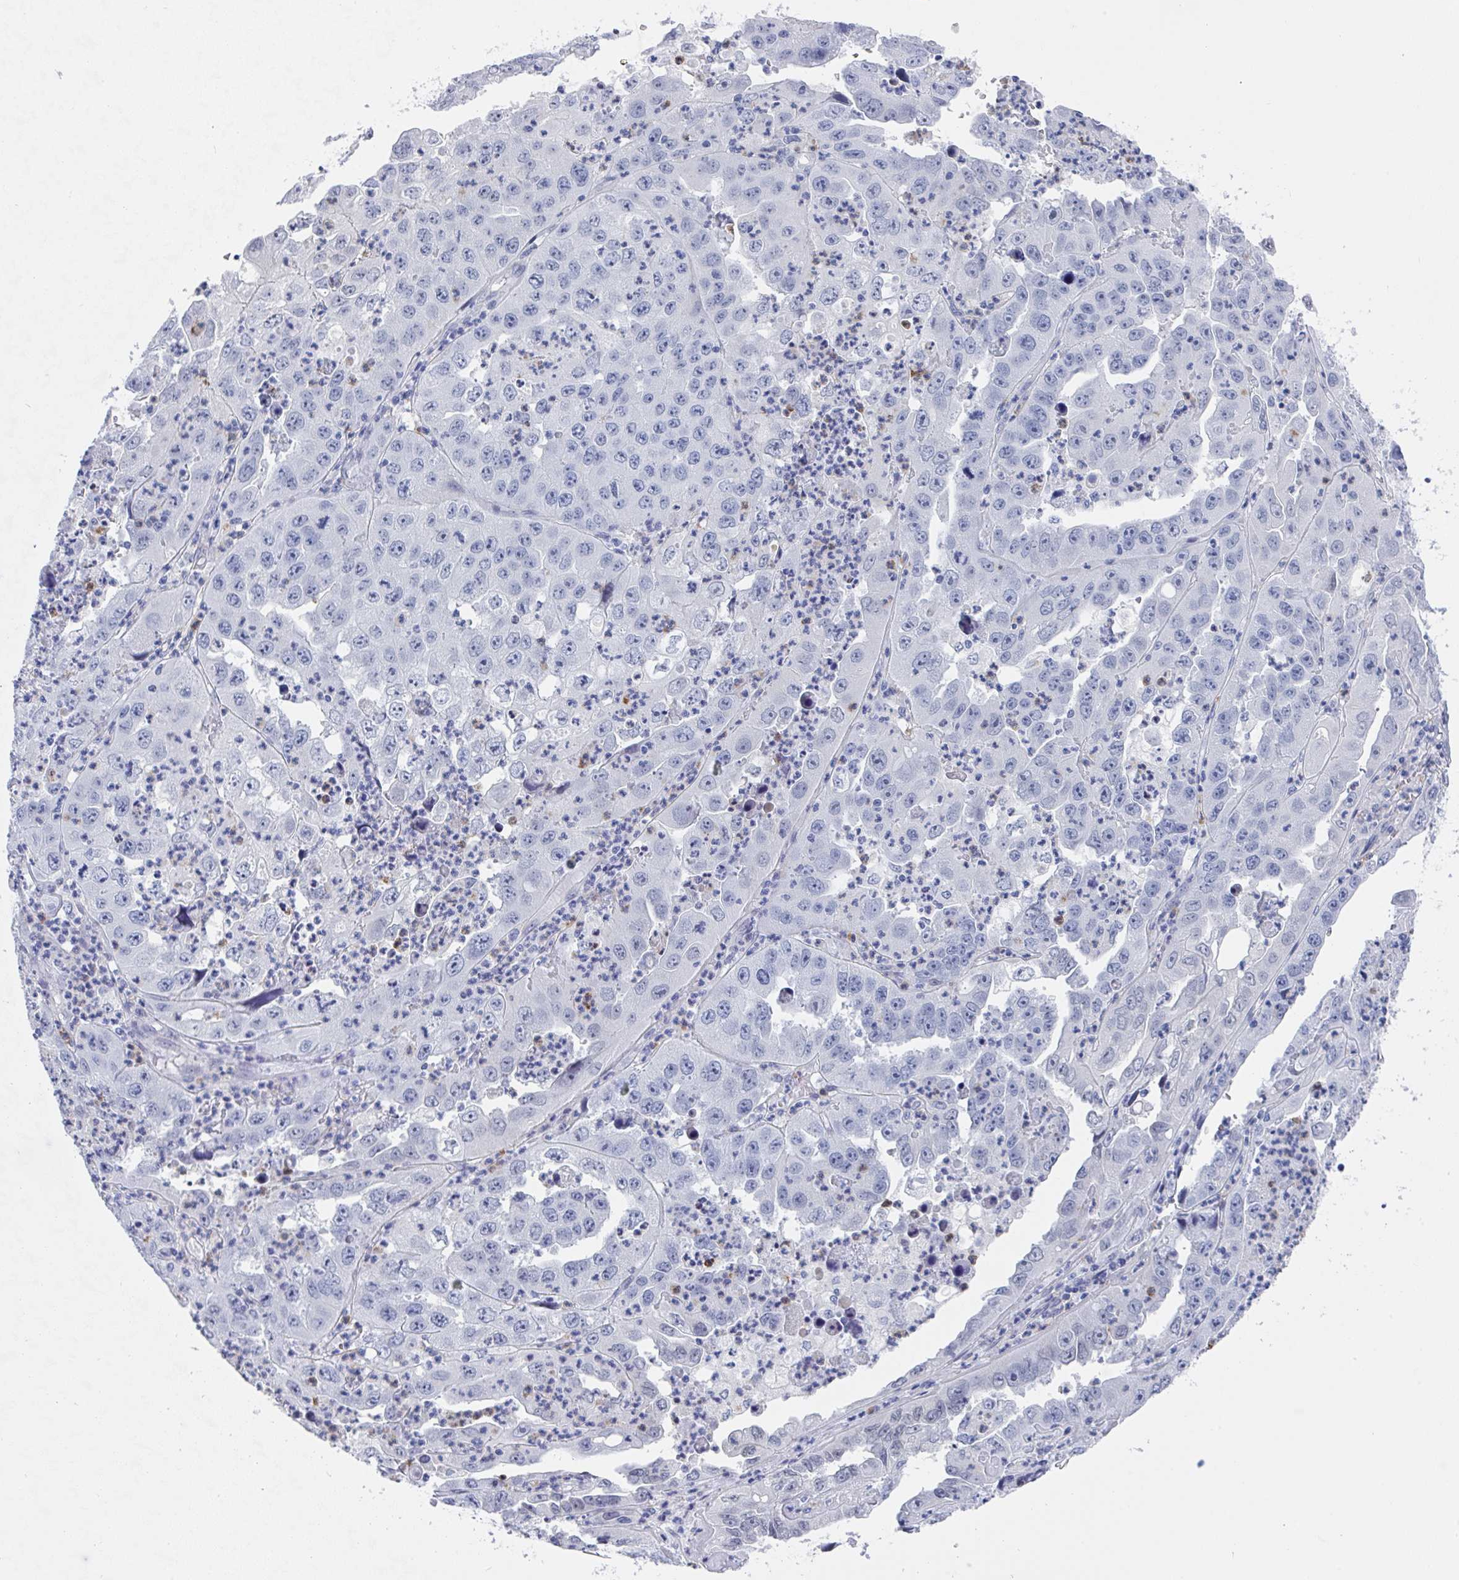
{"staining": {"intensity": "negative", "quantity": "none", "location": "none"}, "tissue": "endometrial cancer", "cell_type": "Tumor cells", "image_type": "cancer", "snomed": [{"axis": "morphology", "description": "Adenocarcinoma, NOS"}, {"axis": "topography", "description": "Uterus"}], "caption": "Immunohistochemical staining of human endometrial adenocarcinoma exhibits no significant staining in tumor cells. The staining is performed using DAB (3,3'-diaminobenzidine) brown chromogen with nuclei counter-stained in using hematoxylin.", "gene": "MFSD4A", "patient": {"sex": "female", "age": 62}}